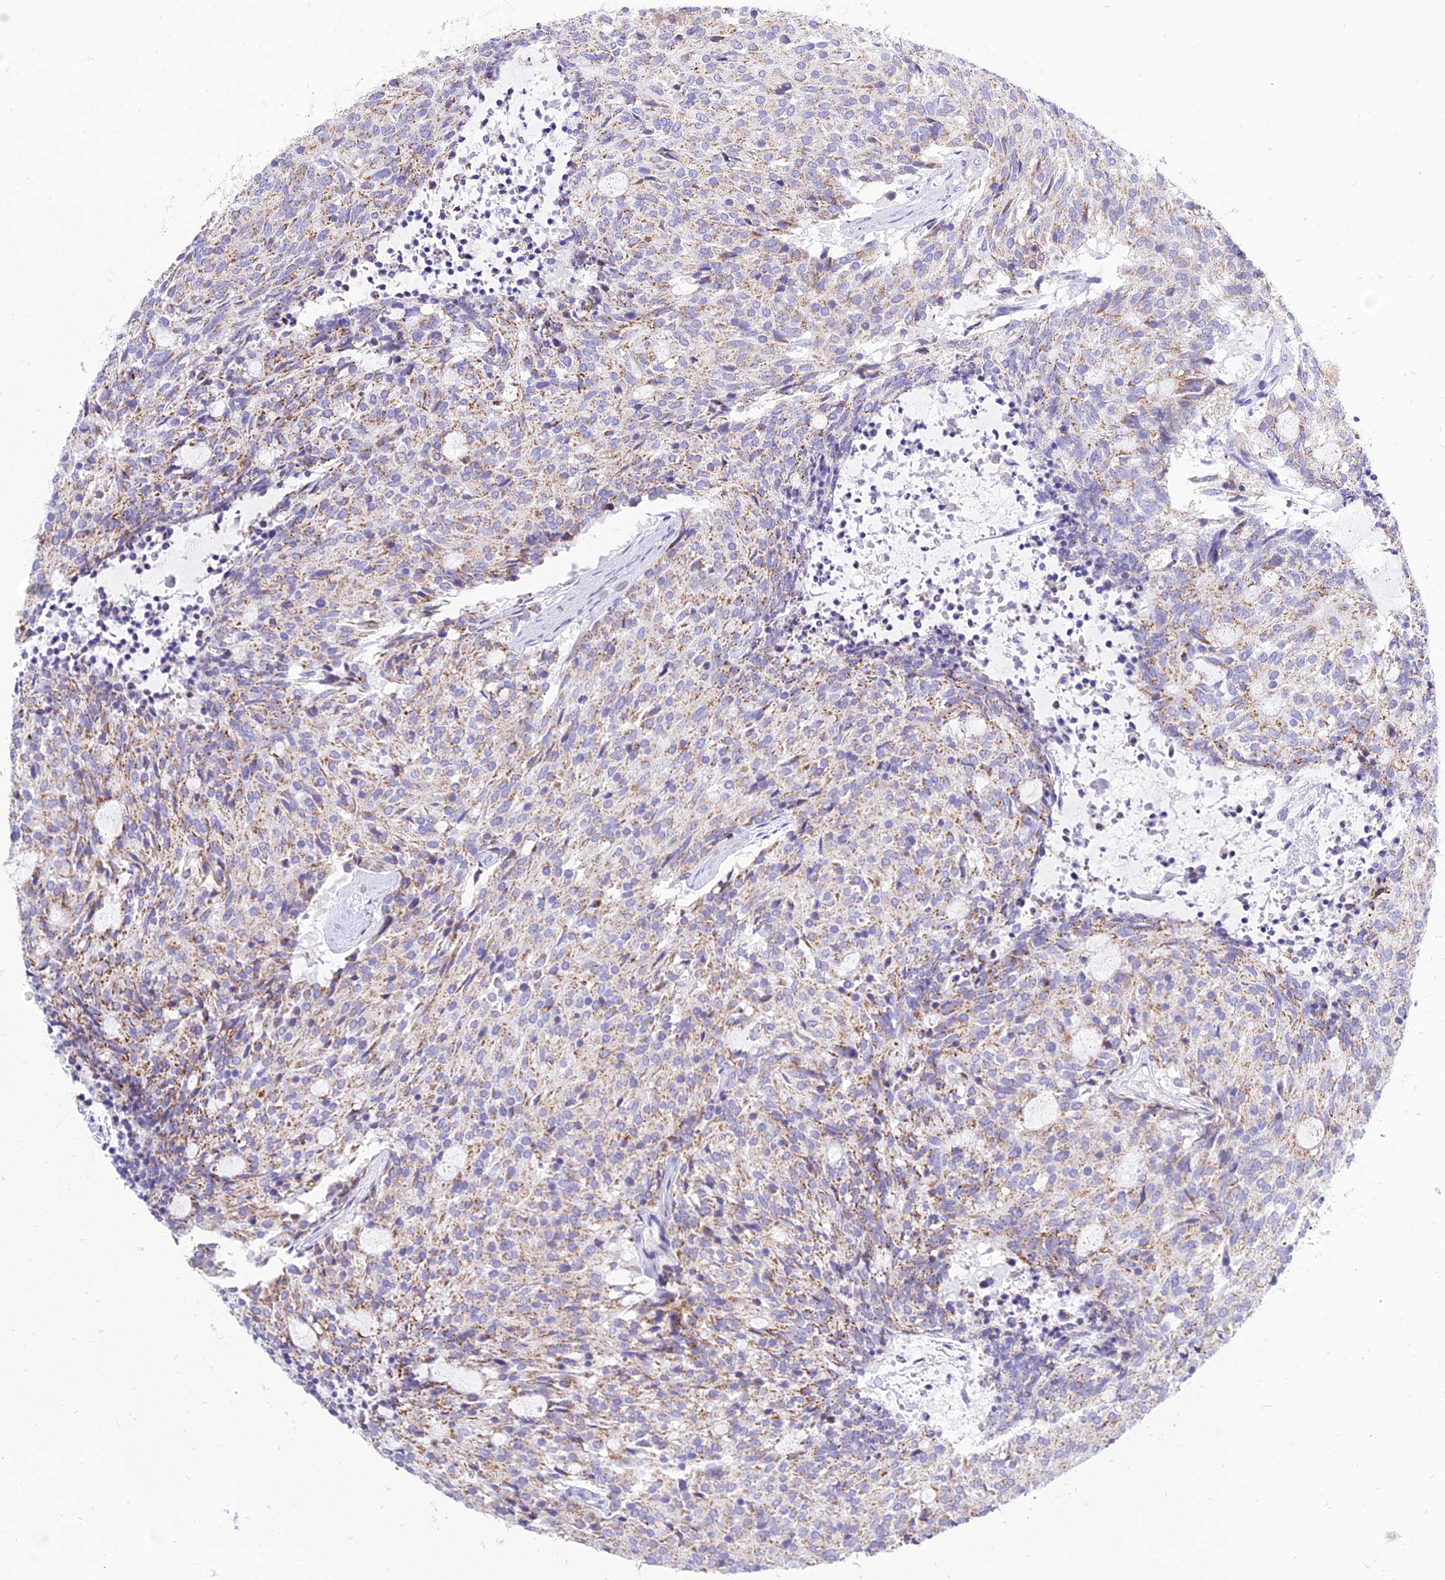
{"staining": {"intensity": "moderate", "quantity": ">75%", "location": "cytoplasmic/membranous"}, "tissue": "carcinoid", "cell_type": "Tumor cells", "image_type": "cancer", "snomed": [{"axis": "morphology", "description": "Carcinoid, malignant, NOS"}, {"axis": "topography", "description": "Pancreas"}], "caption": "An immunohistochemistry (IHC) micrograph of neoplastic tissue is shown. Protein staining in brown highlights moderate cytoplasmic/membranous positivity in carcinoid (malignant) within tumor cells. Nuclei are stained in blue.", "gene": "PKN3", "patient": {"sex": "female", "age": 54}}